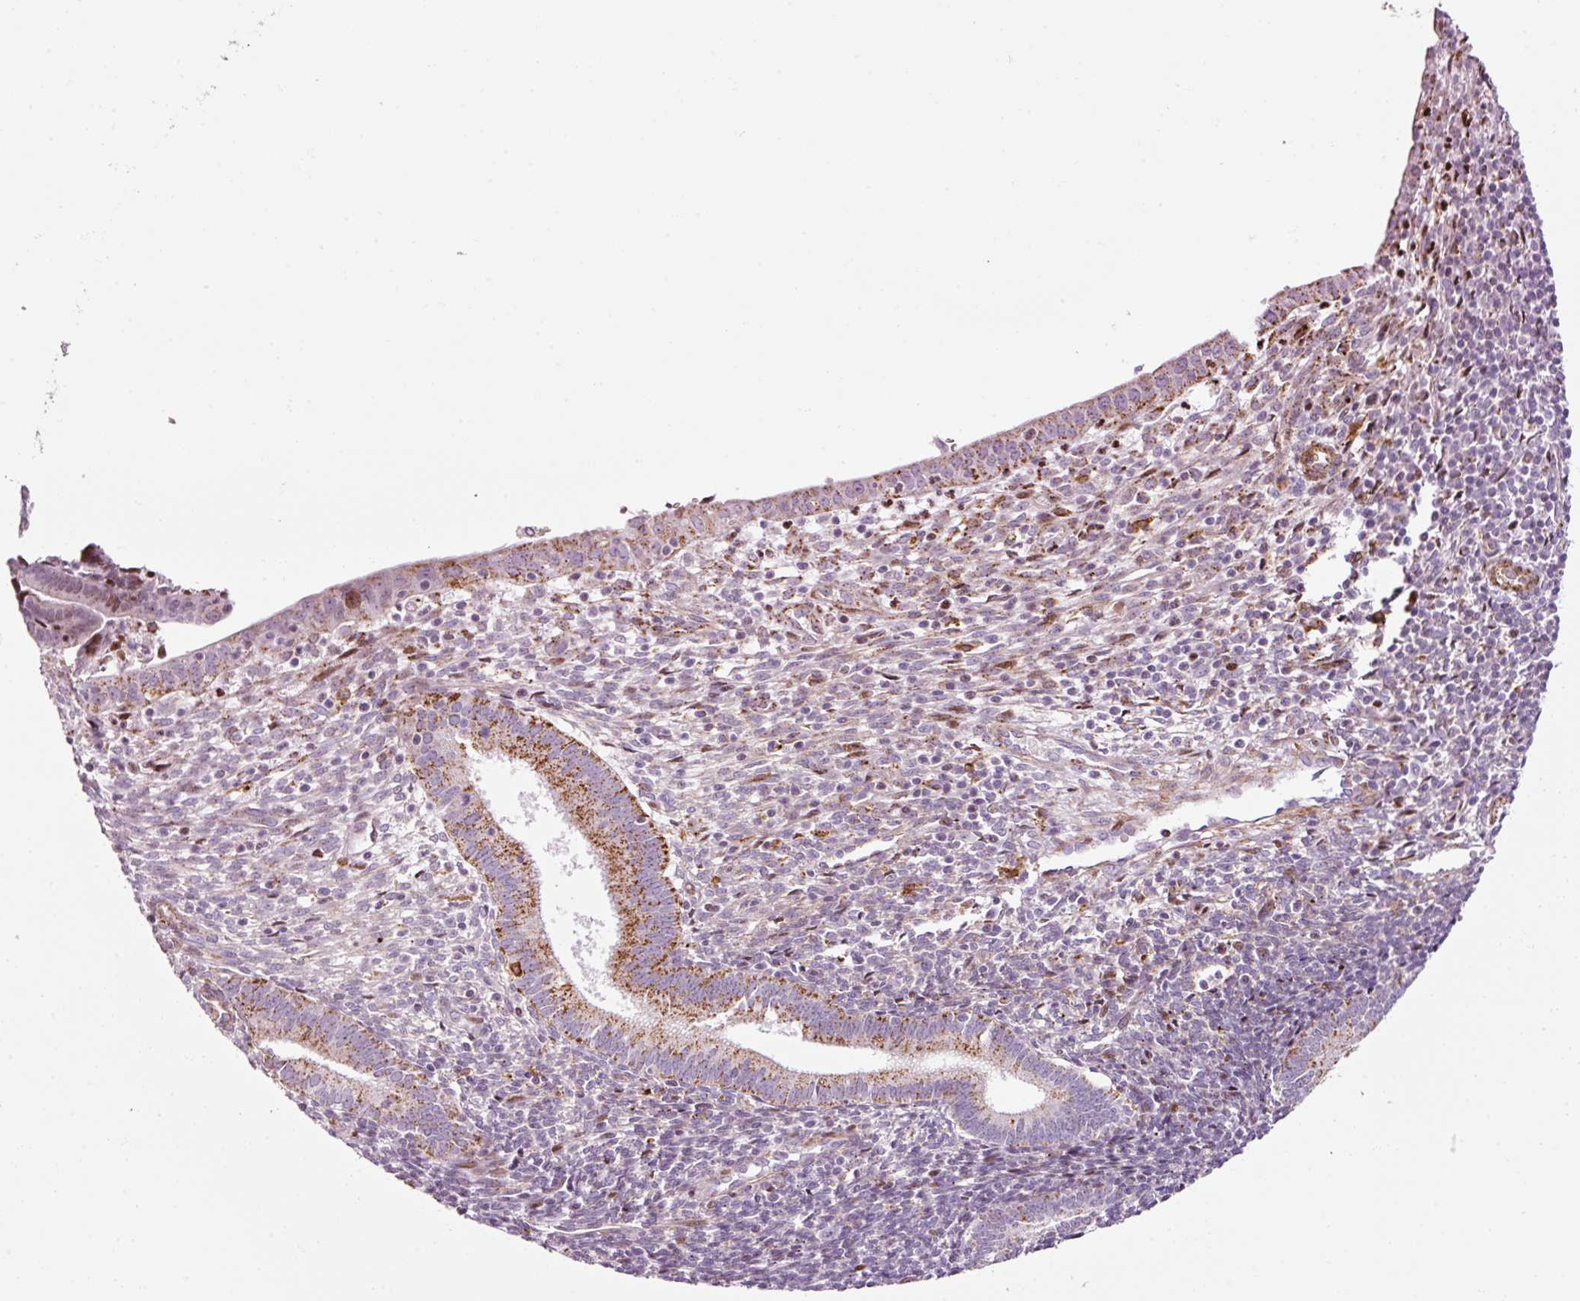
{"staining": {"intensity": "weak", "quantity": "<25%", "location": "nuclear"}, "tissue": "endometrium", "cell_type": "Cells in endometrial stroma", "image_type": "normal", "snomed": [{"axis": "morphology", "description": "Normal tissue, NOS"}, {"axis": "topography", "description": "Endometrium"}], "caption": "High magnification brightfield microscopy of benign endometrium stained with DAB (3,3'-diaminobenzidine) (brown) and counterstained with hematoxylin (blue): cells in endometrial stroma show no significant staining.", "gene": "ANKRD20A1", "patient": {"sex": "female", "age": 41}}